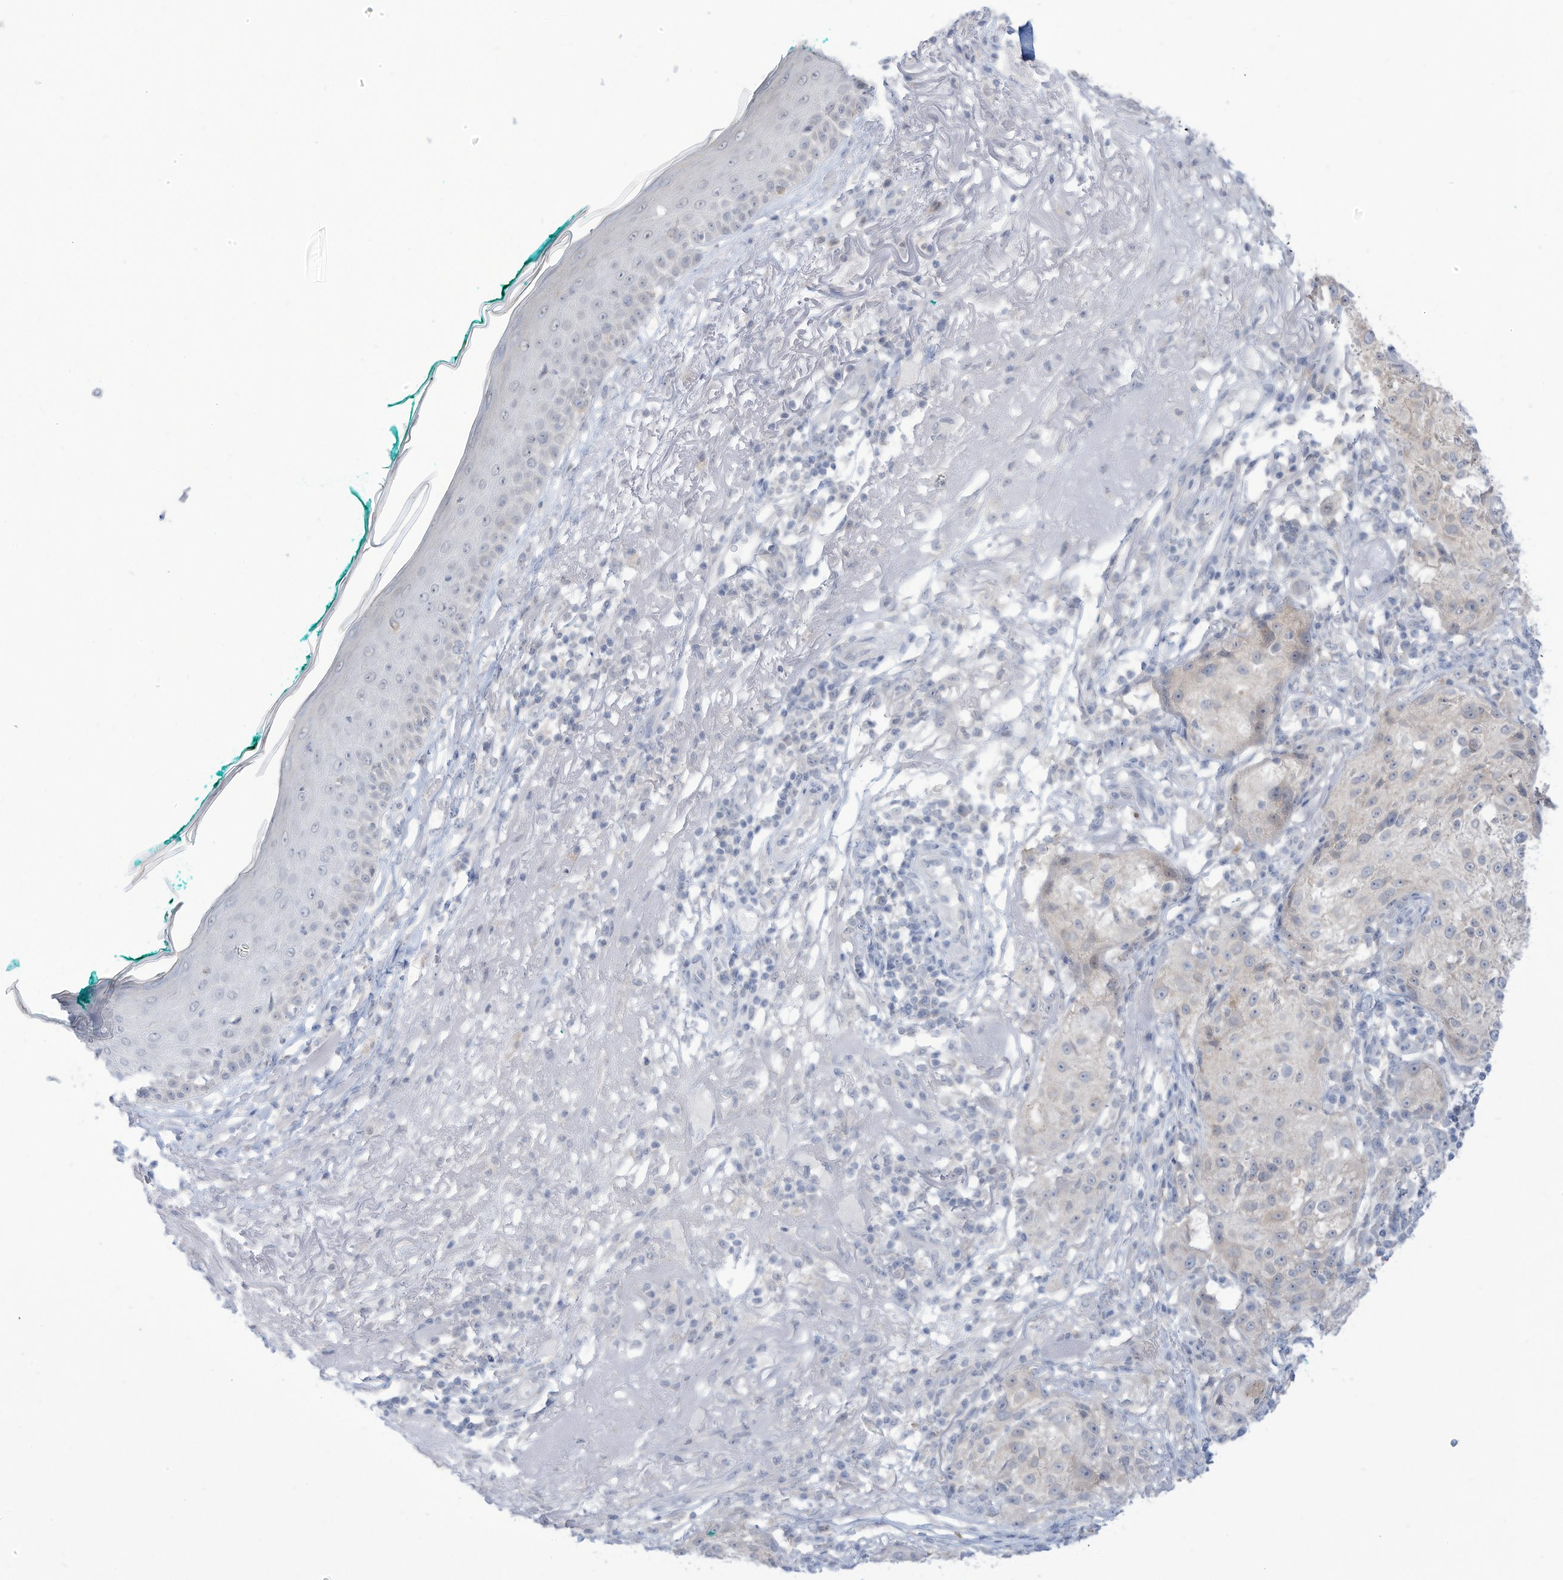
{"staining": {"intensity": "negative", "quantity": "none", "location": "none"}, "tissue": "melanoma", "cell_type": "Tumor cells", "image_type": "cancer", "snomed": [{"axis": "morphology", "description": "Necrosis, NOS"}, {"axis": "morphology", "description": "Malignant melanoma, NOS"}, {"axis": "topography", "description": "Skin"}], "caption": "Immunohistochemistry of malignant melanoma reveals no positivity in tumor cells. The staining is performed using DAB brown chromogen with nuclei counter-stained in using hematoxylin.", "gene": "OGT", "patient": {"sex": "female", "age": 87}}